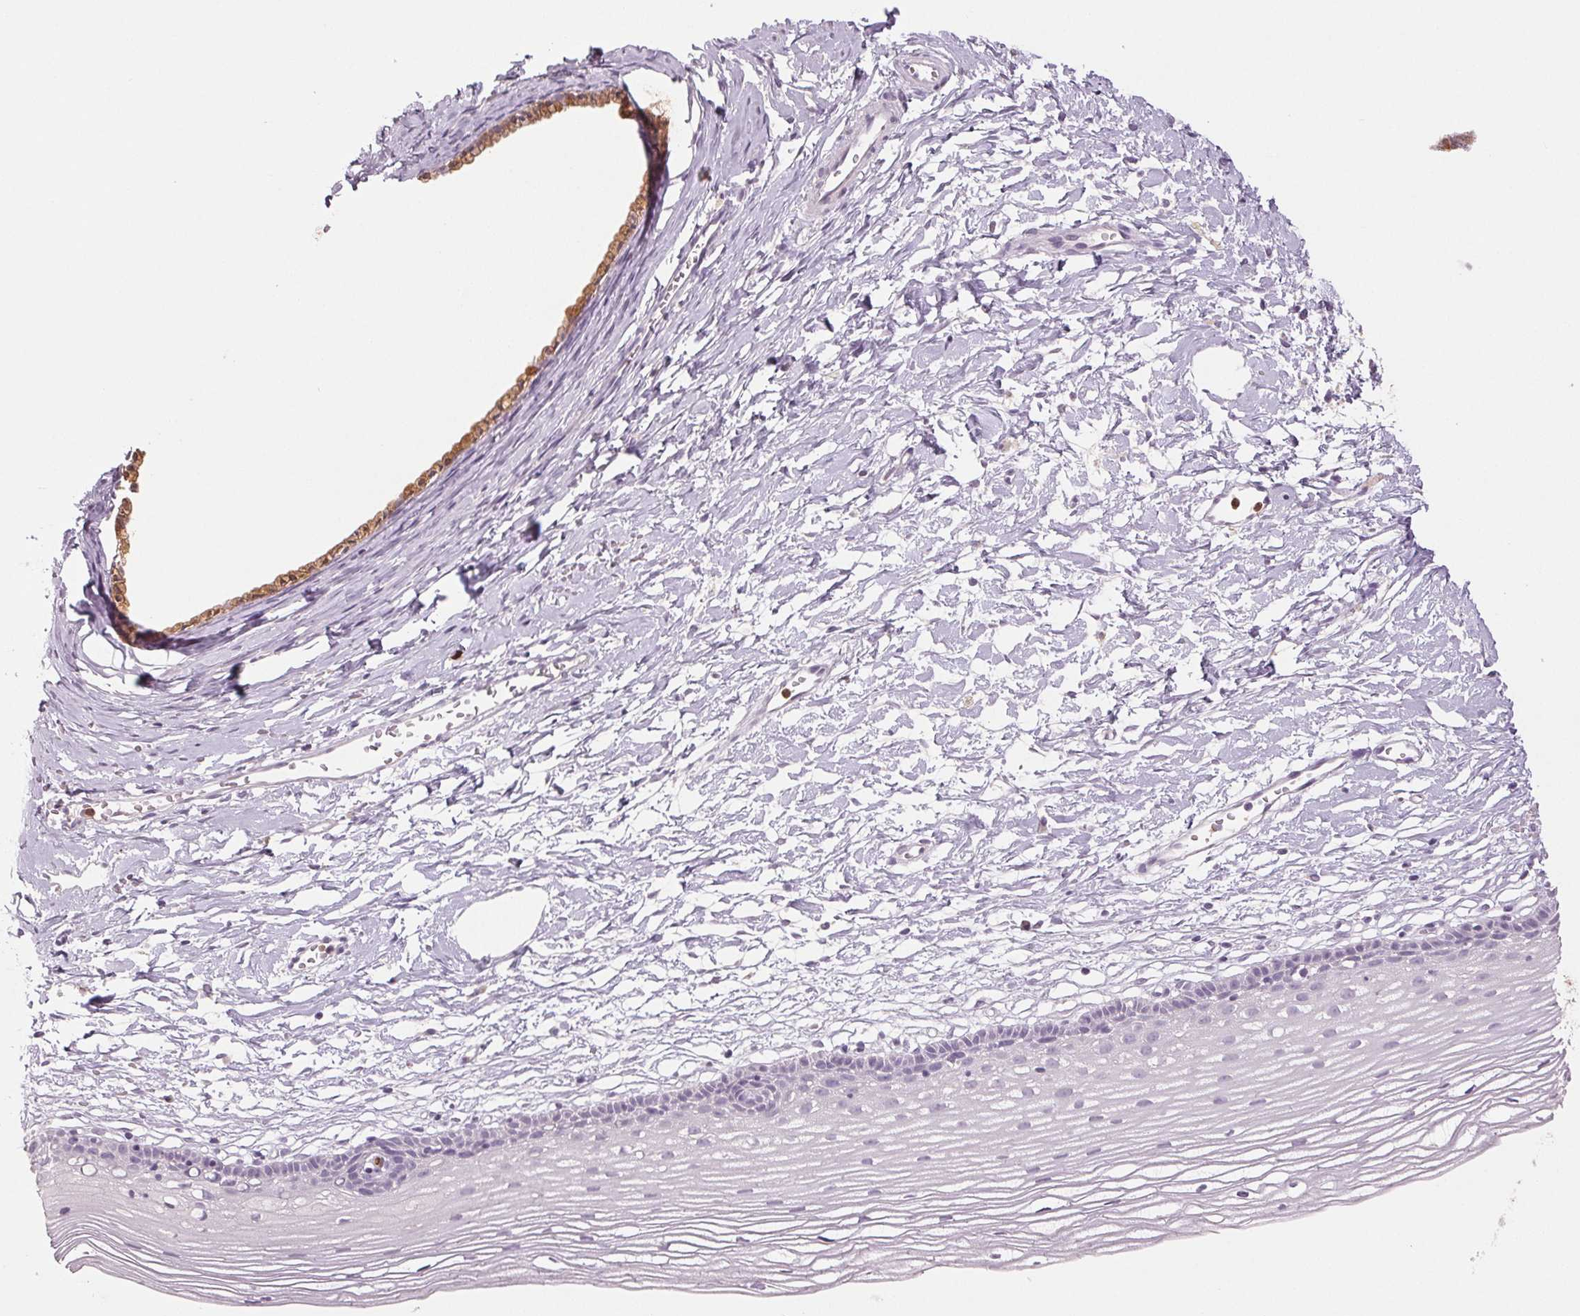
{"staining": {"intensity": "moderate", "quantity": ">75%", "location": "cytoplasmic/membranous"}, "tissue": "cervix", "cell_type": "Glandular cells", "image_type": "normal", "snomed": [{"axis": "morphology", "description": "Normal tissue, NOS"}, {"axis": "topography", "description": "Cervix"}], "caption": "DAB immunohistochemical staining of normal human cervix exhibits moderate cytoplasmic/membranous protein expression in about >75% of glandular cells. The staining was performed using DAB, with brown indicating positive protein expression. Nuclei are stained blue with hematoxylin.", "gene": "LTF", "patient": {"sex": "female", "age": 40}}